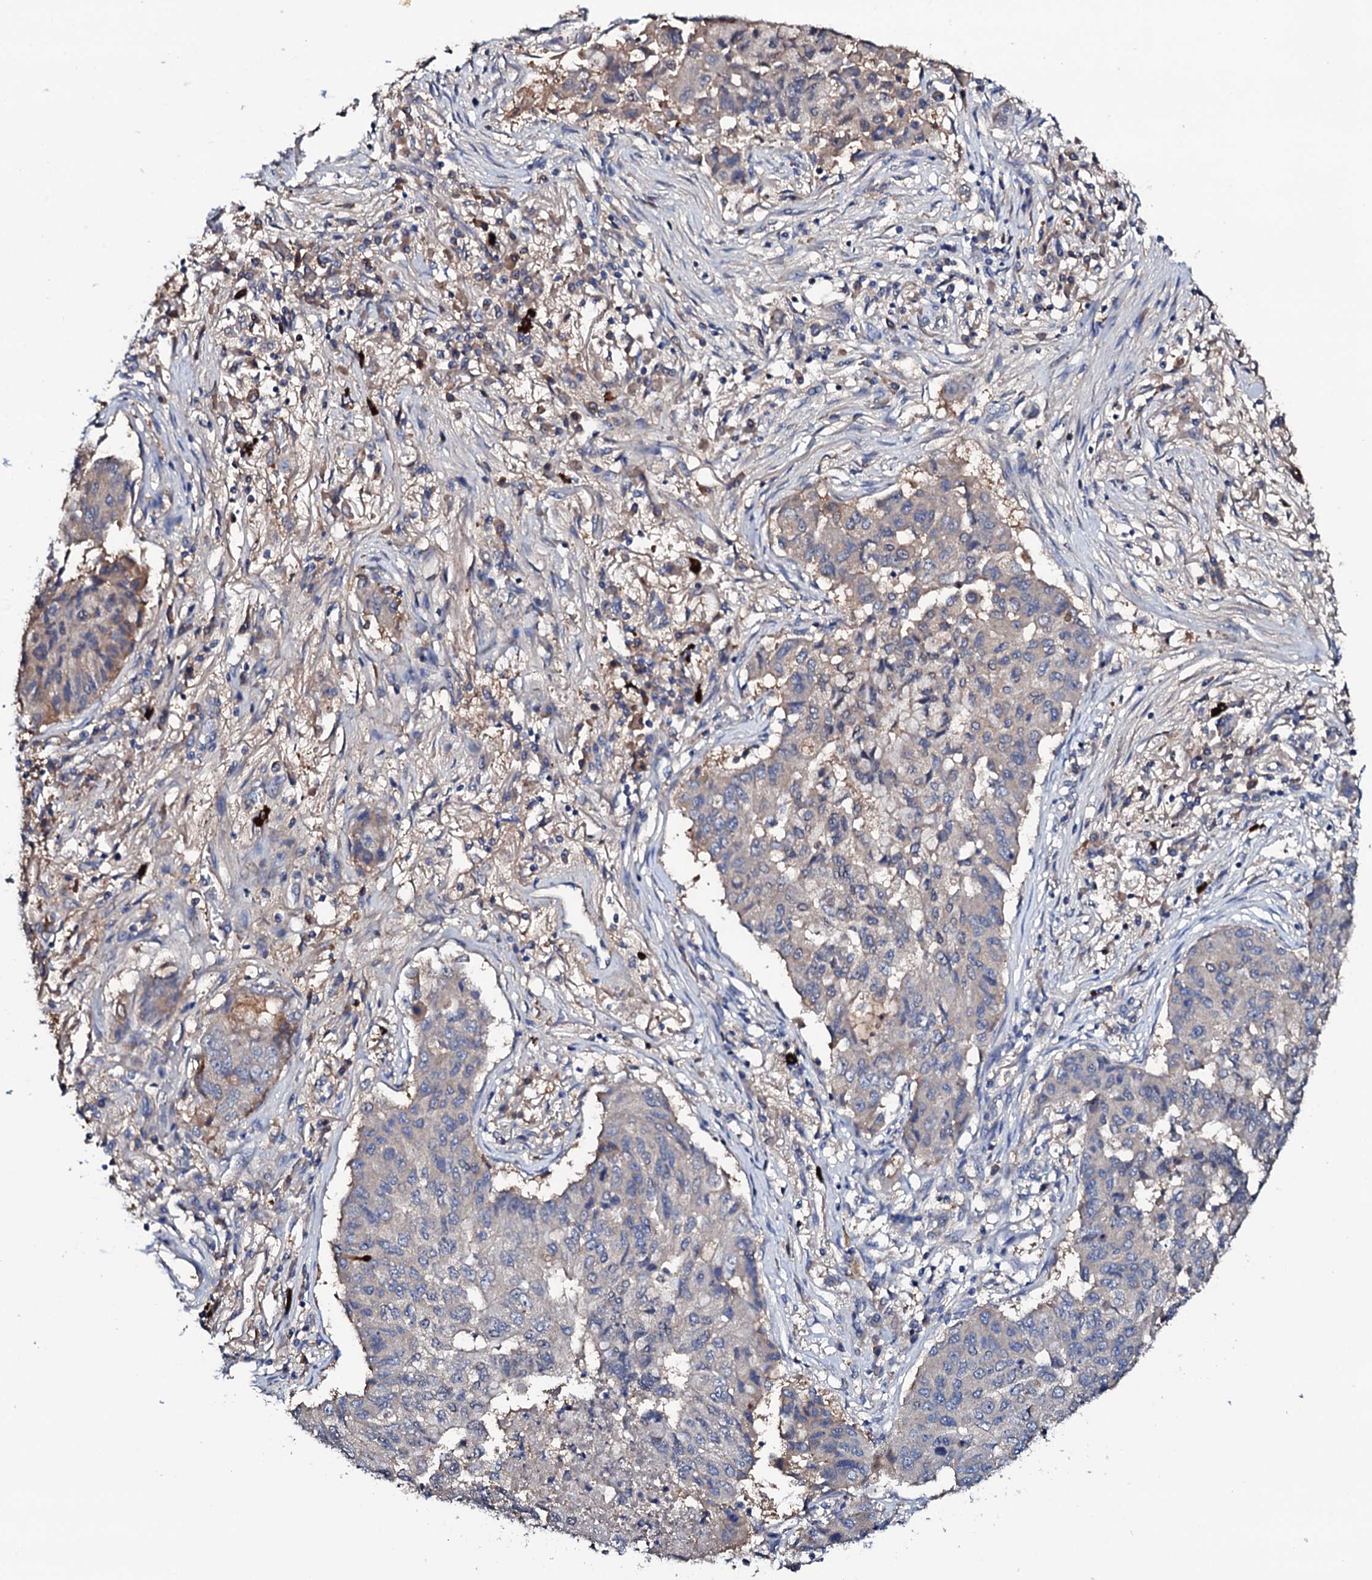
{"staining": {"intensity": "negative", "quantity": "none", "location": "none"}, "tissue": "lung cancer", "cell_type": "Tumor cells", "image_type": "cancer", "snomed": [{"axis": "morphology", "description": "Squamous cell carcinoma, NOS"}, {"axis": "topography", "description": "Lung"}], "caption": "An immunohistochemistry (IHC) image of lung cancer is shown. There is no staining in tumor cells of lung cancer.", "gene": "TCAF2", "patient": {"sex": "male", "age": 74}}